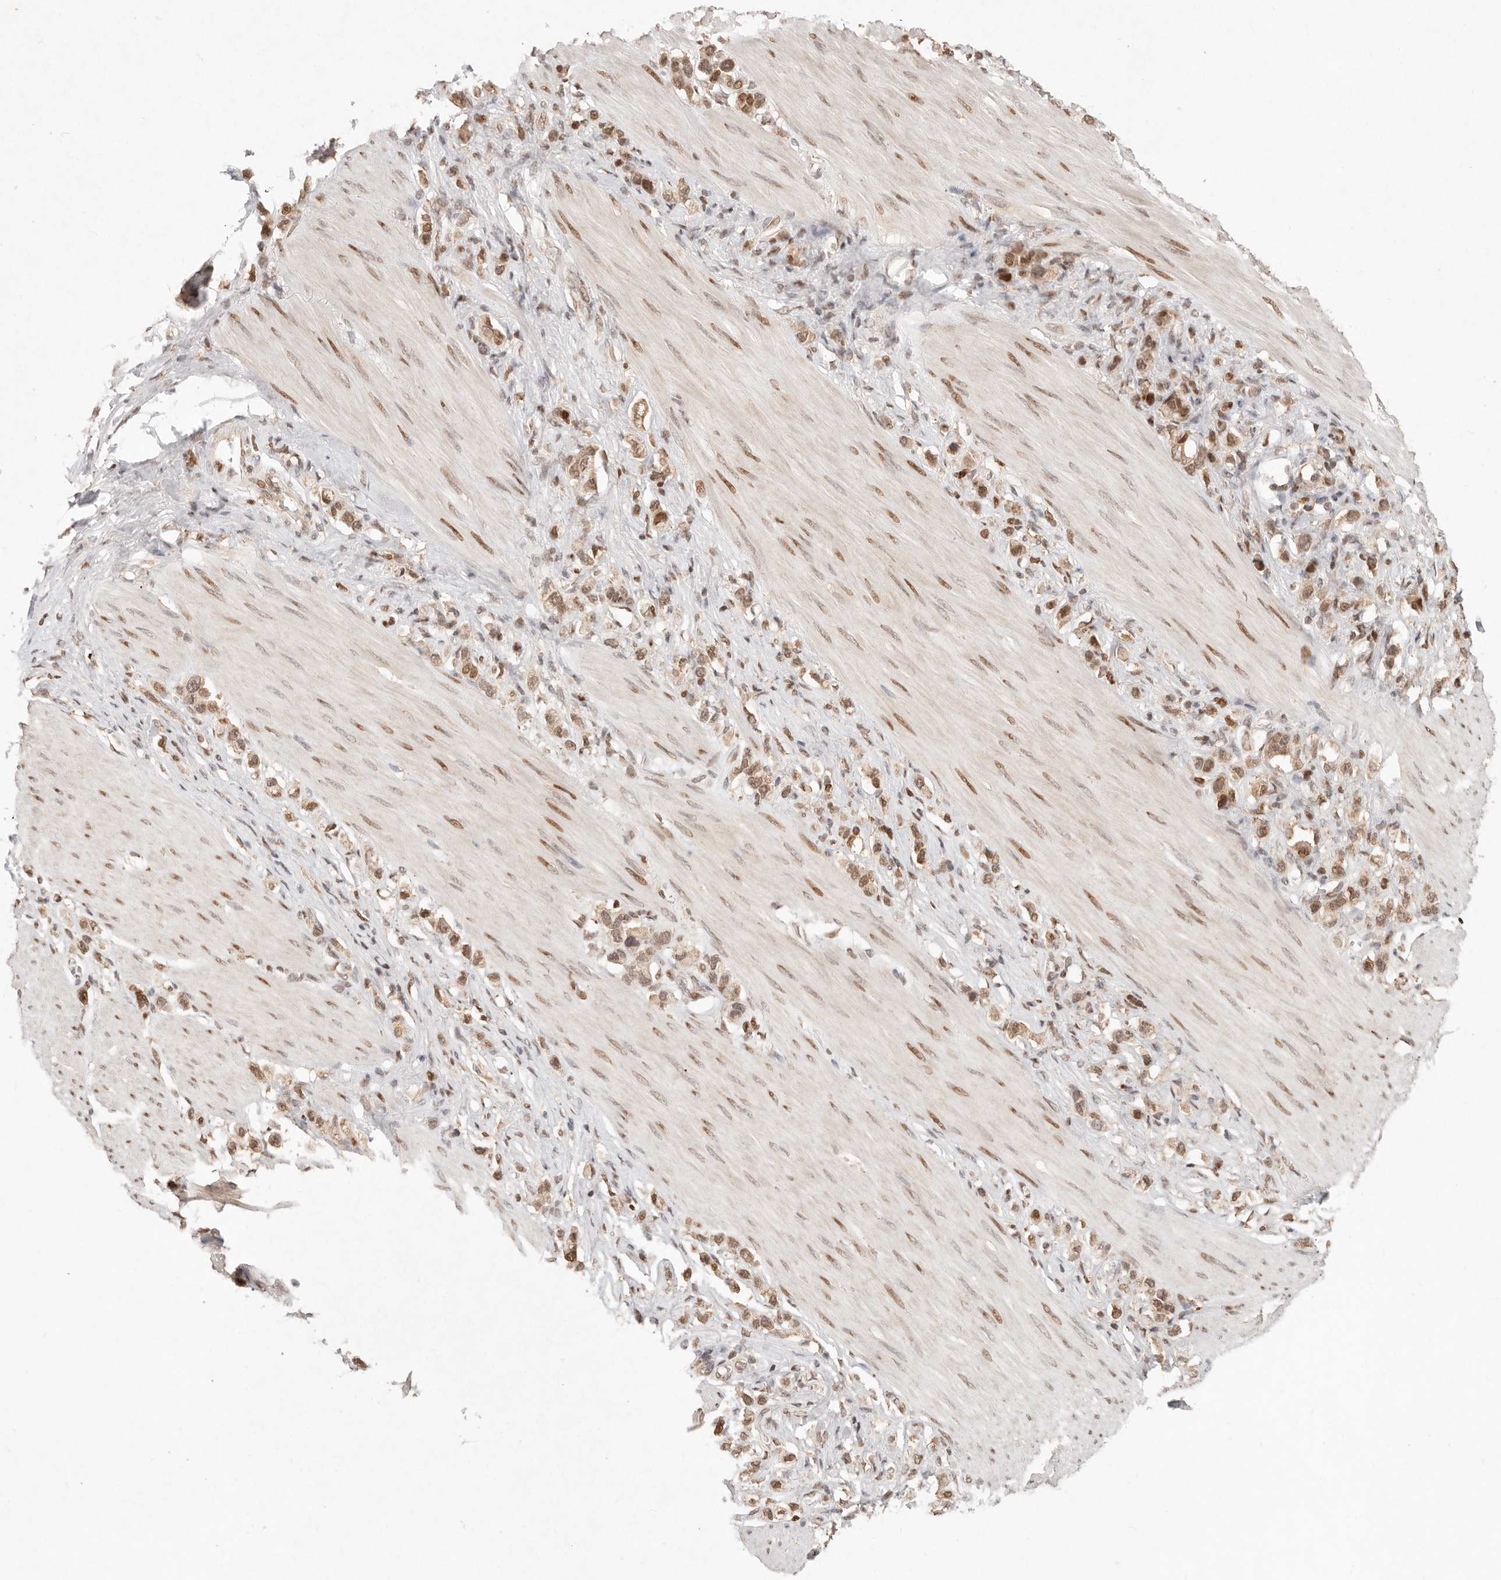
{"staining": {"intensity": "moderate", "quantity": ">75%", "location": "nuclear"}, "tissue": "stomach cancer", "cell_type": "Tumor cells", "image_type": "cancer", "snomed": [{"axis": "morphology", "description": "Adenocarcinoma, NOS"}, {"axis": "topography", "description": "Stomach"}], "caption": "An IHC photomicrograph of tumor tissue is shown. Protein staining in brown shows moderate nuclear positivity in stomach cancer (adenocarcinoma) within tumor cells.", "gene": "NPAS2", "patient": {"sex": "female", "age": 65}}